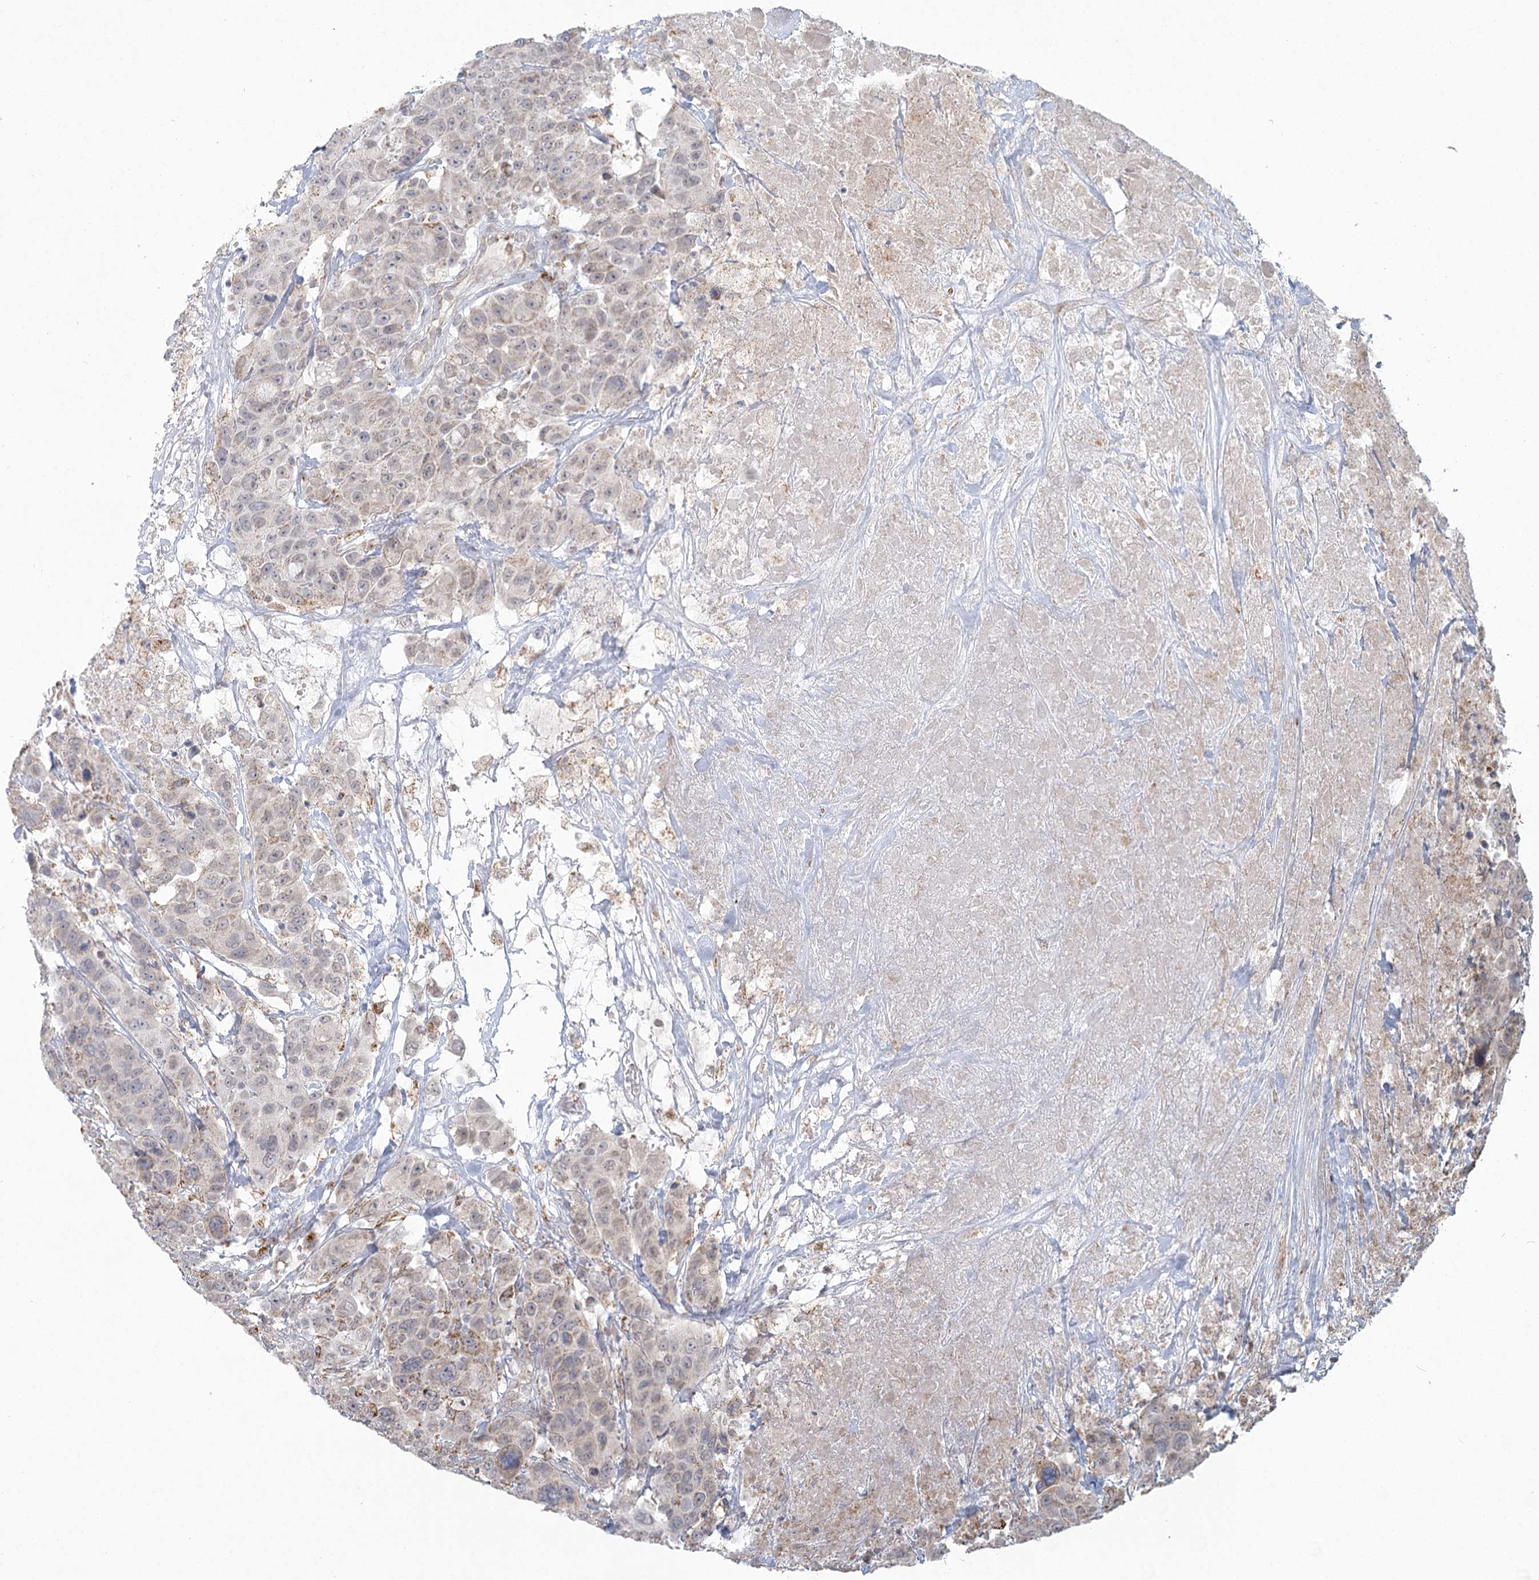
{"staining": {"intensity": "weak", "quantity": "<25%", "location": "cytoplasmic/membranous"}, "tissue": "breast cancer", "cell_type": "Tumor cells", "image_type": "cancer", "snomed": [{"axis": "morphology", "description": "Duct carcinoma"}, {"axis": "topography", "description": "Breast"}], "caption": "Infiltrating ductal carcinoma (breast) stained for a protein using immunohistochemistry displays no staining tumor cells.", "gene": "LACTB", "patient": {"sex": "female", "age": 37}}